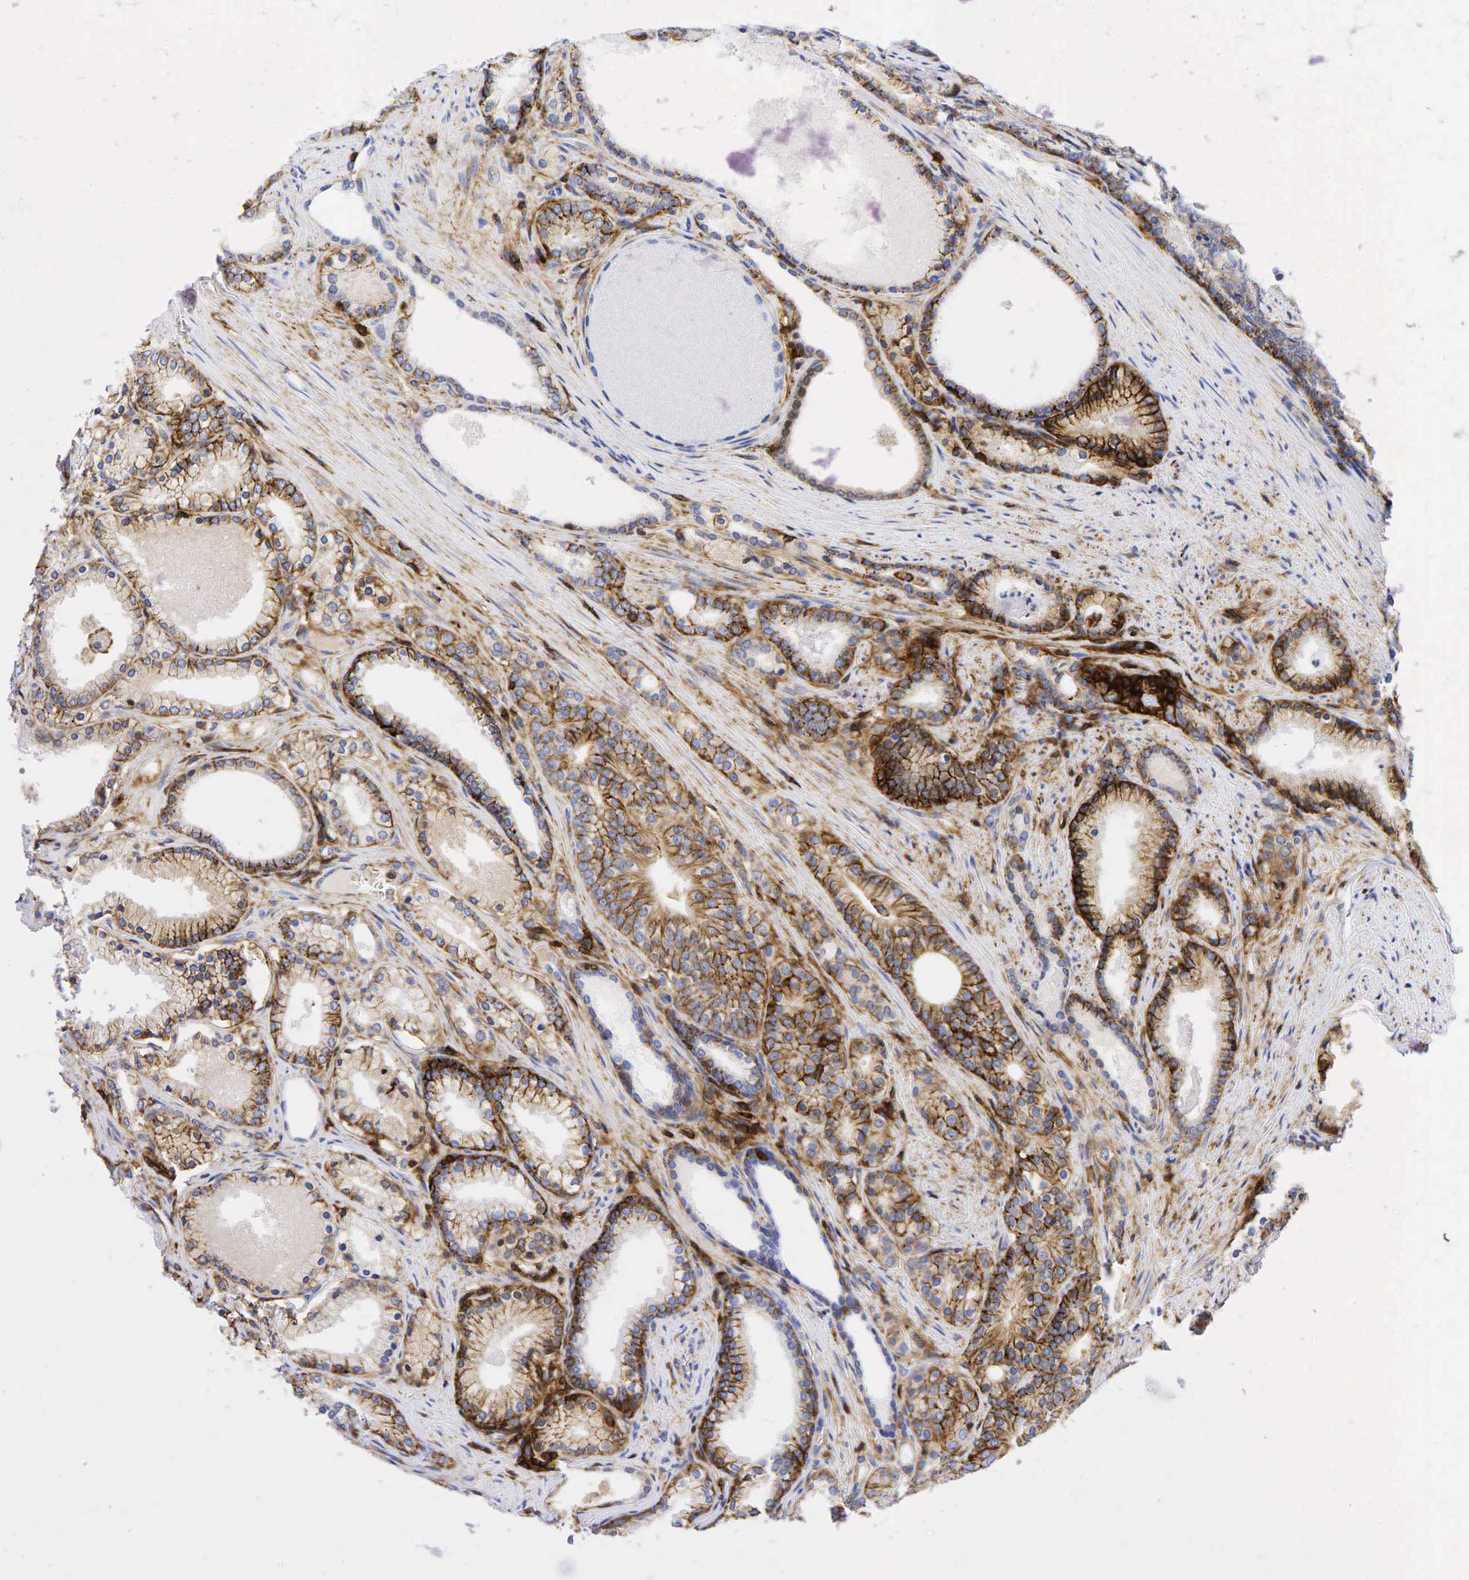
{"staining": {"intensity": "moderate", "quantity": "<25%", "location": "cytoplasmic/membranous"}, "tissue": "prostate cancer", "cell_type": "Tumor cells", "image_type": "cancer", "snomed": [{"axis": "morphology", "description": "Adenocarcinoma, Low grade"}, {"axis": "topography", "description": "Prostate"}], "caption": "Moderate cytoplasmic/membranous positivity for a protein is identified in approximately <25% of tumor cells of prostate adenocarcinoma (low-grade) using IHC.", "gene": "CD44", "patient": {"sex": "male", "age": 71}}